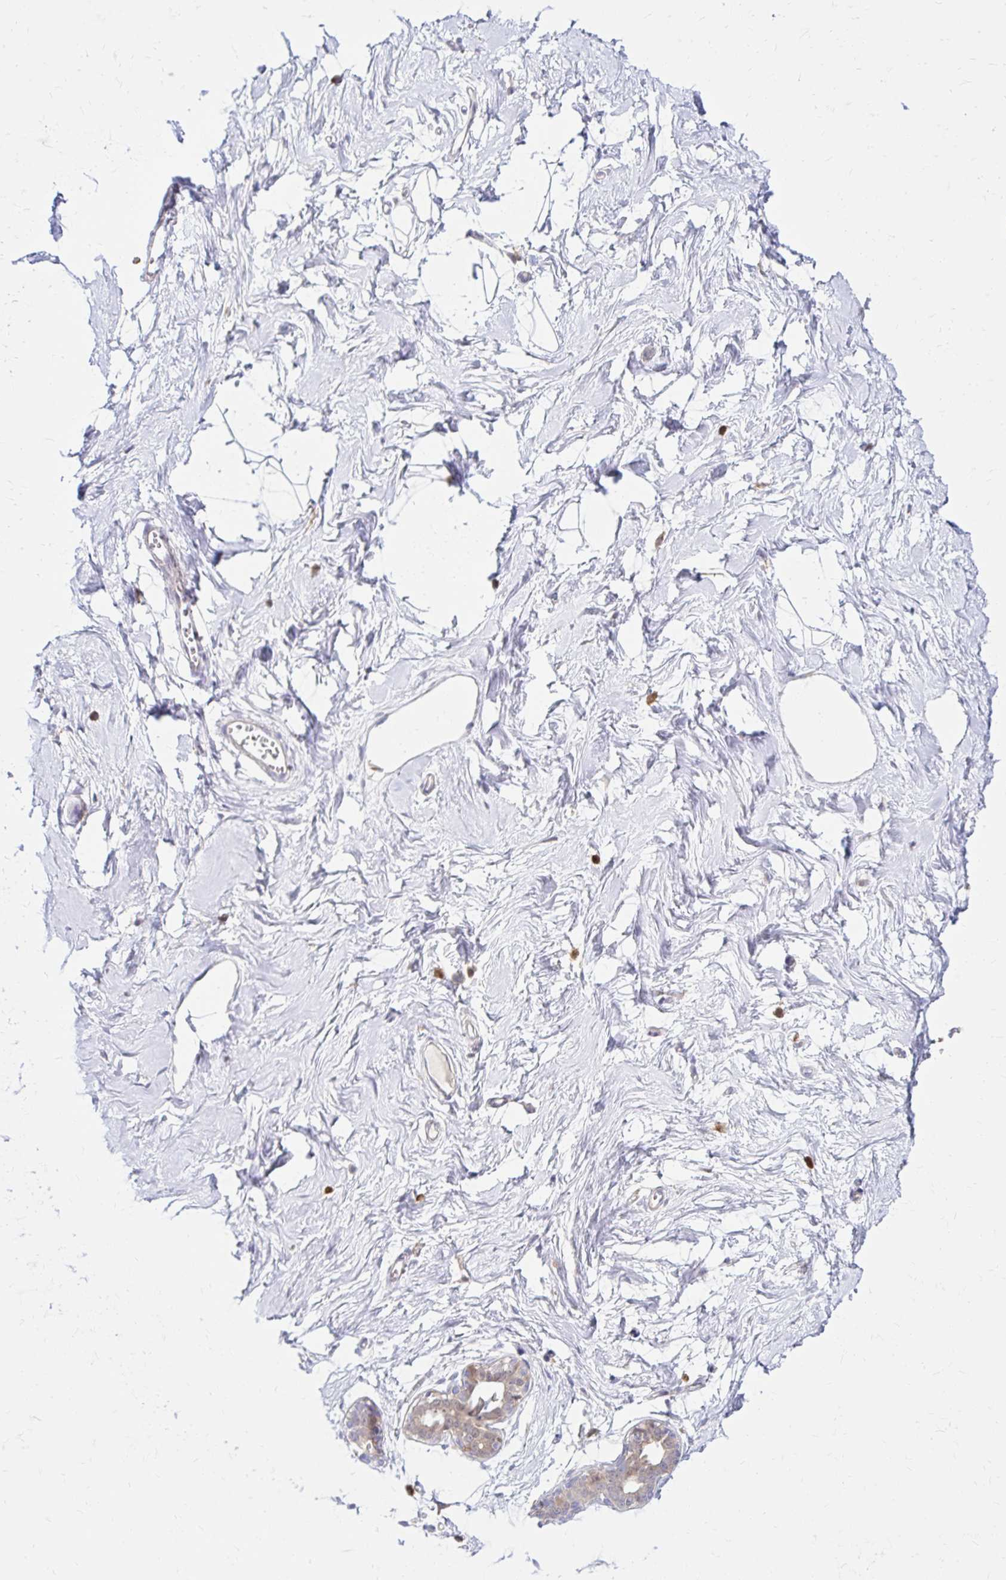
{"staining": {"intensity": "negative", "quantity": "none", "location": "none"}, "tissue": "breast", "cell_type": "Adipocytes", "image_type": "normal", "snomed": [{"axis": "morphology", "description": "Normal tissue, NOS"}, {"axis": "topography", "description": "Breast"}], "caption": "Immunohistochemical staining of benign human breast exhibits no significant positivity in adipocytes.", "gene": "PYCARD", "patient": {"sex": "female", "age": 45}}